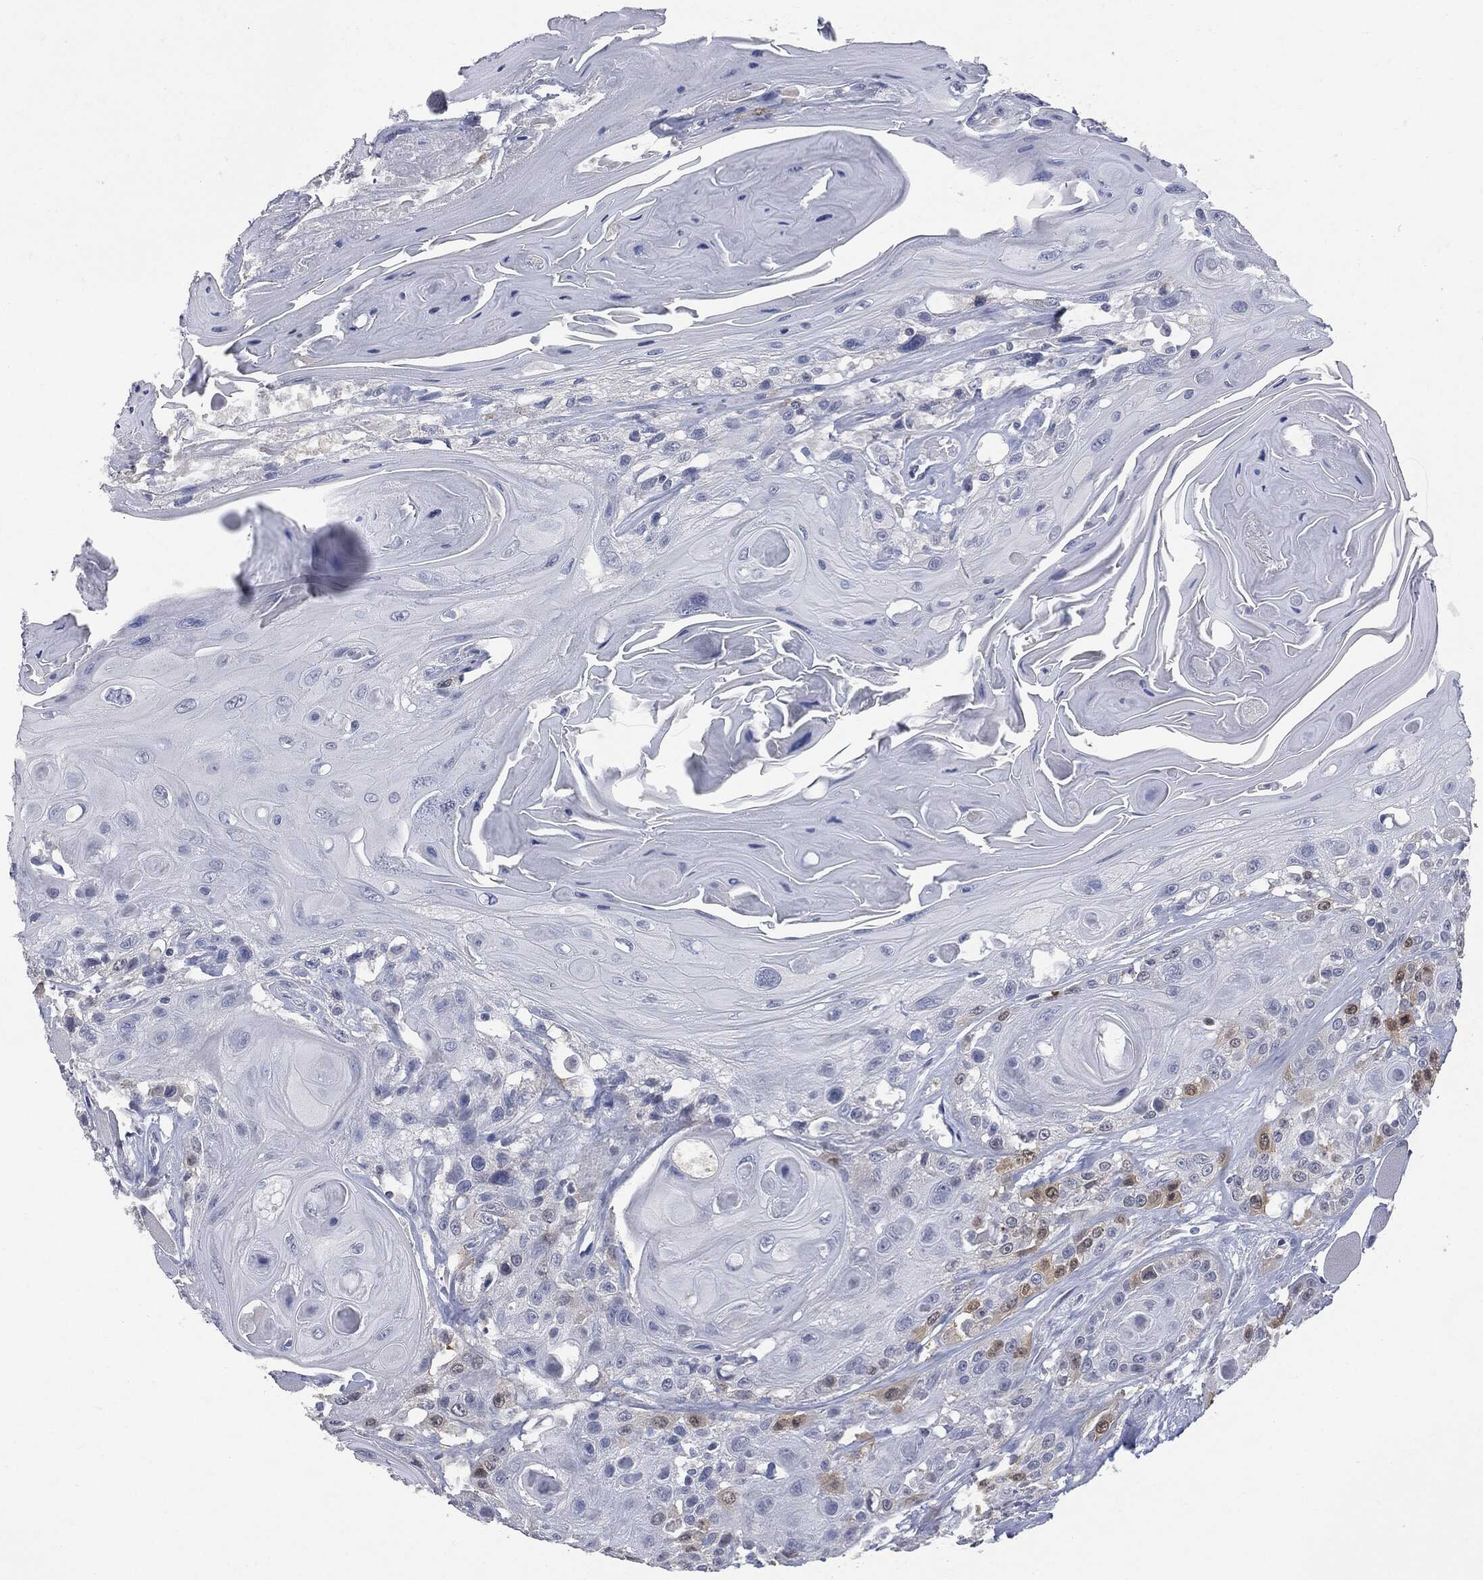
{"staining": {"intensity": "weak", "quantity": "<25%", "location": "cytoplasmic/membranous"}, "tissue": "head and neck cancer", "cell_type": "Tumor cells", "image_type": "cancer", "snomed": [{"axis": "morphology", "description": "Squamous cell carcinoma, NOS"}, {"axis": "topography", "description": "Head-Neck"}], "caption": "Immunohistochemistry of human head and neck squamous cell carcinoma reveals no expression in tumor cells. (Immunohistochemistry, brightfield microscopy, high magnification).", "gene": "UBE2C", "patient": {"sex": "female", "age": 59}}